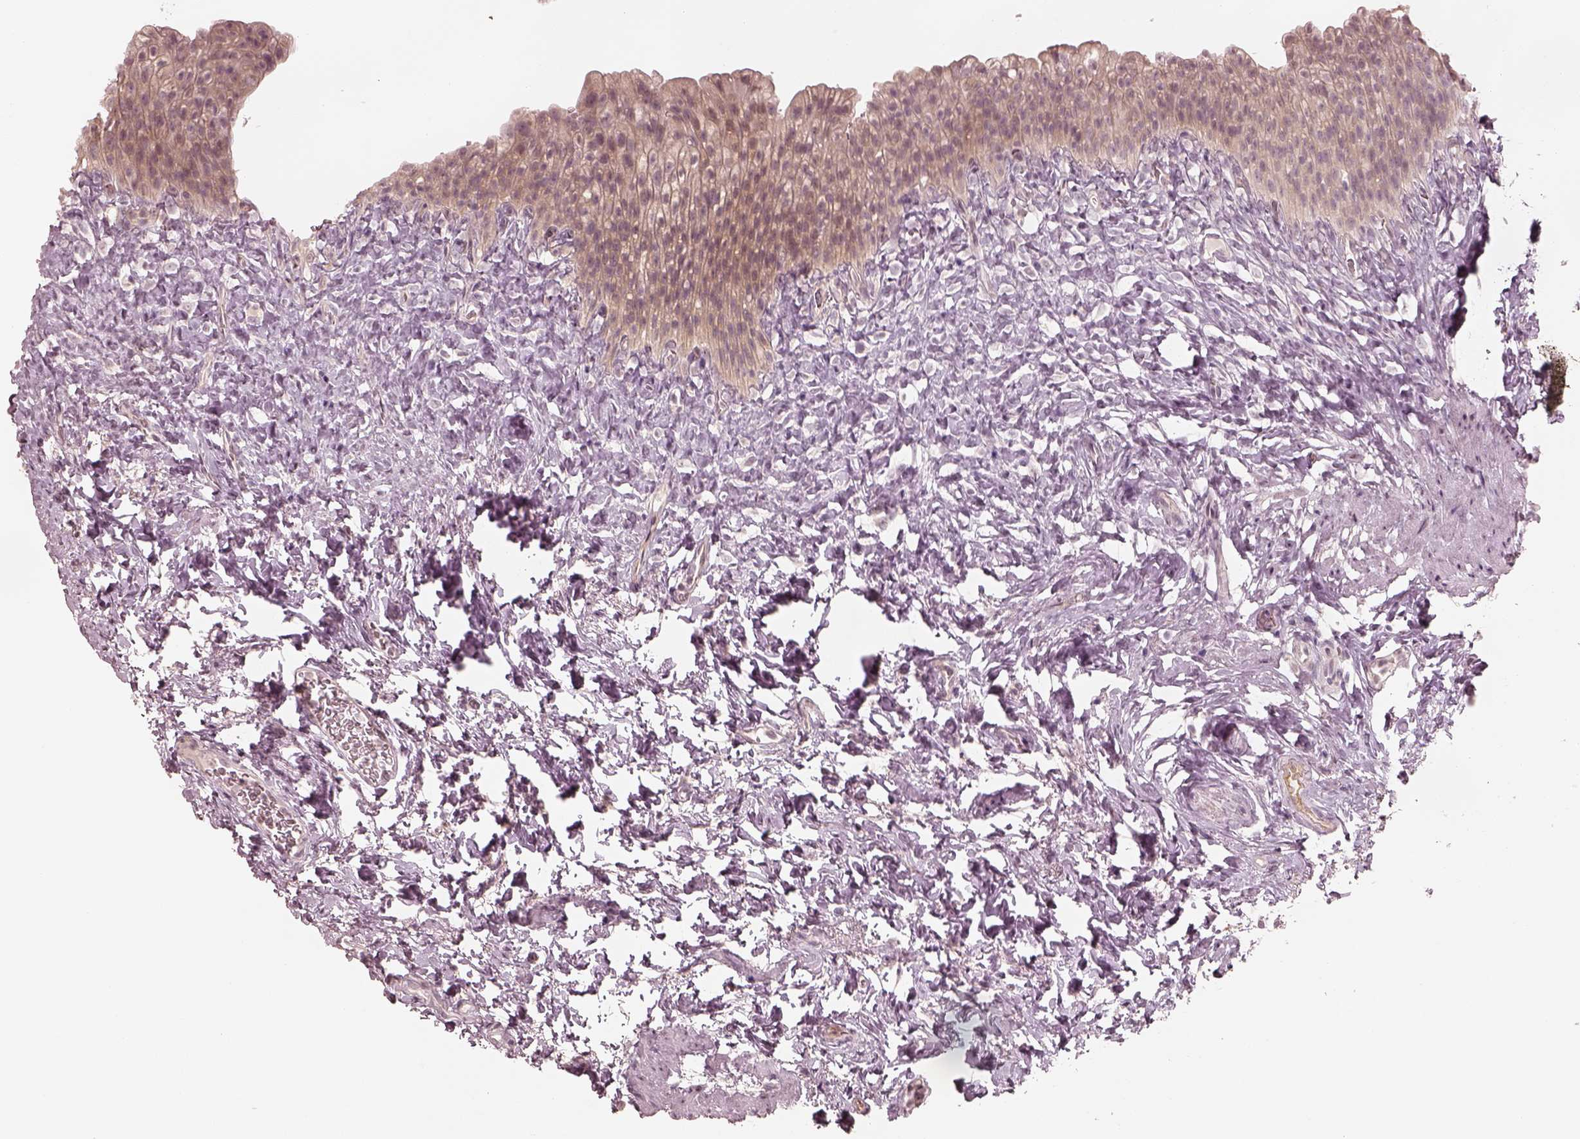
{"staining": {"intensity": "weak", "quantity": ">75%", "location": "cytoplasmic/membranous"}, "tissue": "urinary bladder", "cell_type": "Urothelial cells", "image_type": "normal", "snomed": [{"axis": "morphology", "description": "Normal tissue, NOS"}, {"axis": "topography", "description": "Urinary bladder"}], "caption": "Immunohistochemistry (DAB) staining of unremarkable urinary bladder shows weak cytoplasmic/membranous protein positivity in approximately >75% of urothelial cells.", "gene": "ACACB", "patient": {"sex": "male", "age": 76}}